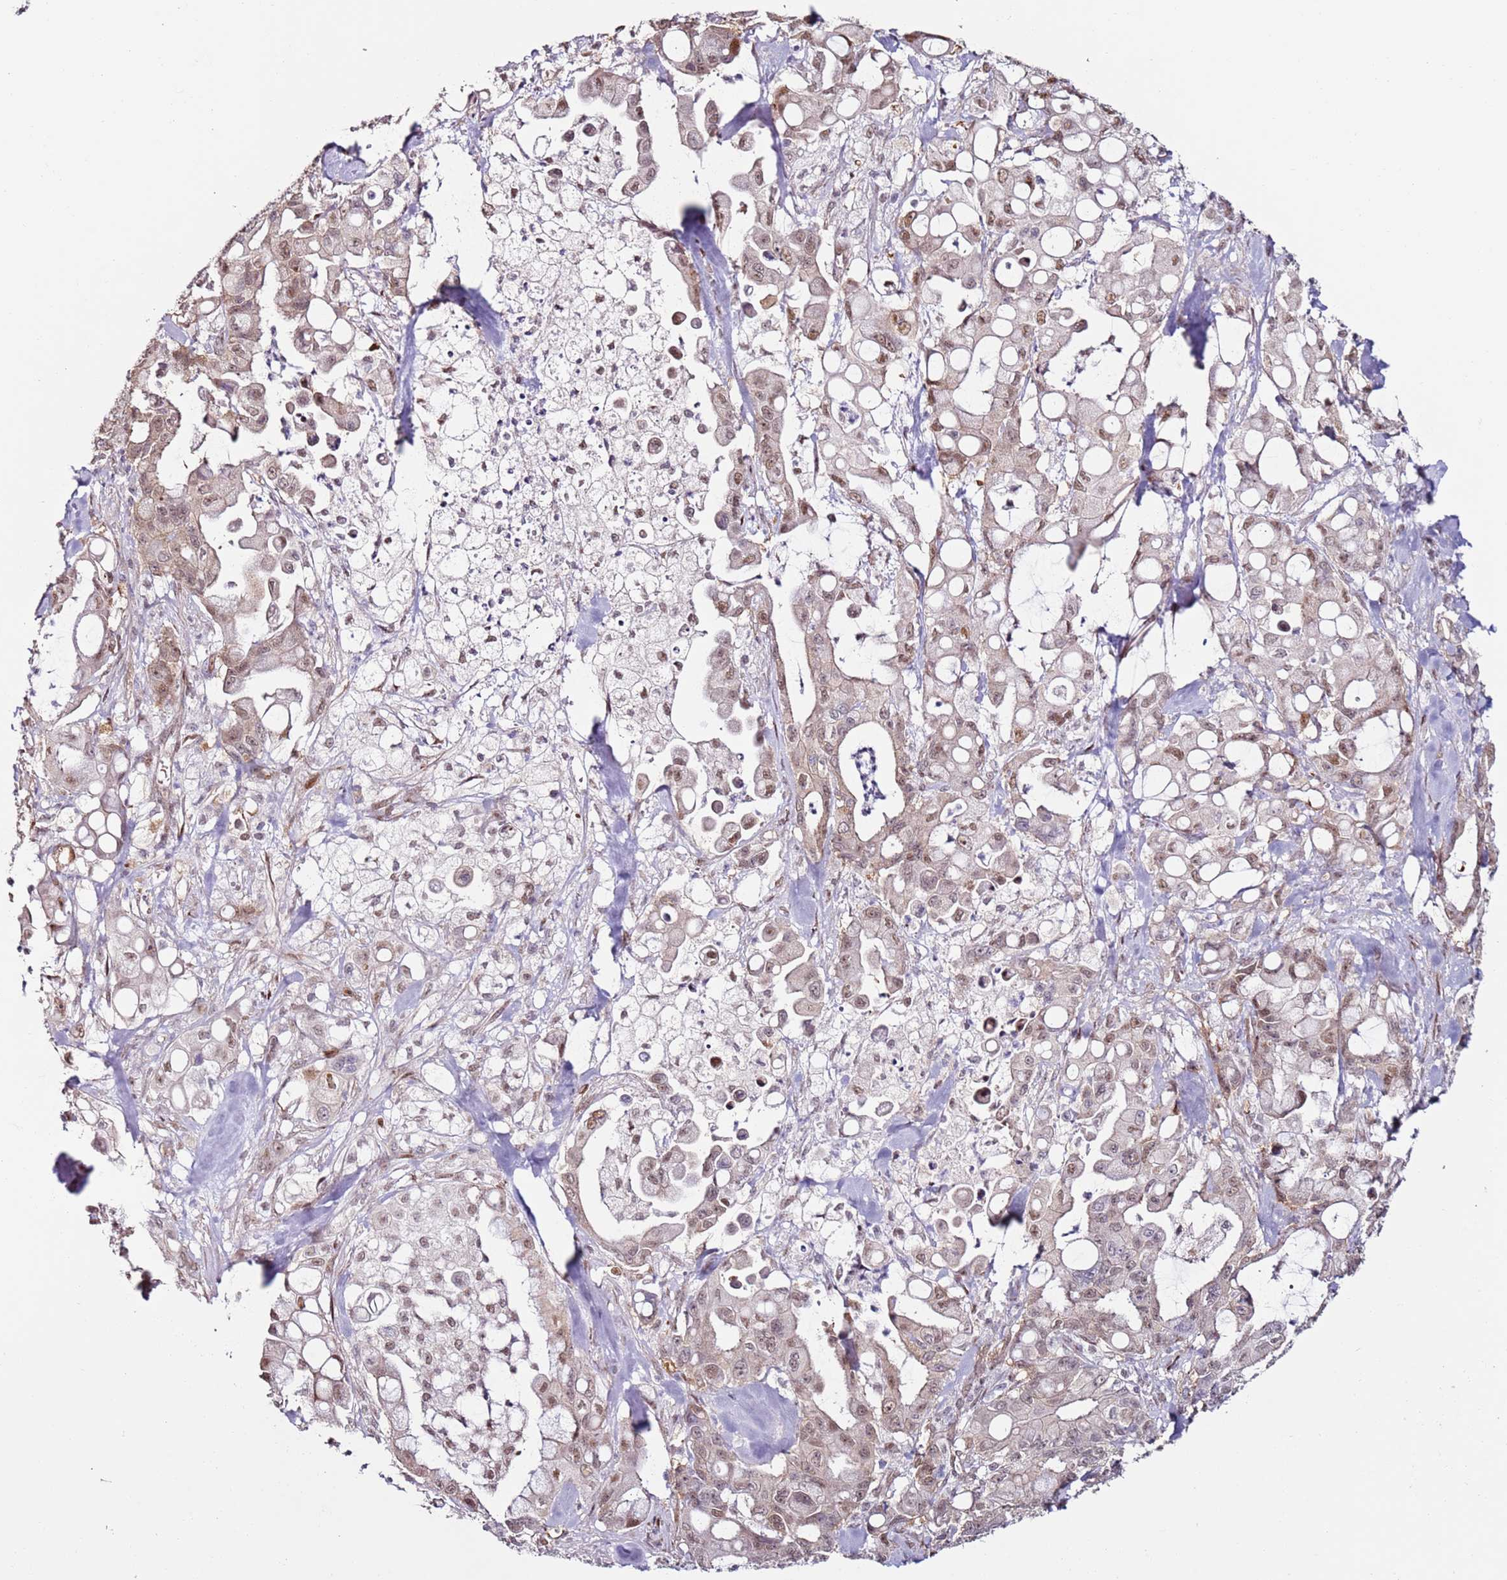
{"staining": {"intensity": "moderate", "quantity": ">75%", "location": "nuclear"}, "tissue": "pancreatic cancer", "cell_type": "Tumor cells", "image_type": "cancer", "snomed": [{"axis": "morphology", "description": "Adenocarcinoma, NOS"}, {"axis": "topography", "description": "Pancreas"}], "caption": "A high-resolution micrograph shows immunohistochemistry staining of adenocarcinoma (pancreatic), which demonstrates moderate nuclear expression in about >75% of tumor cells.", "gene": "PSMD4", "patient": {"sex": "male", "age": 68}}